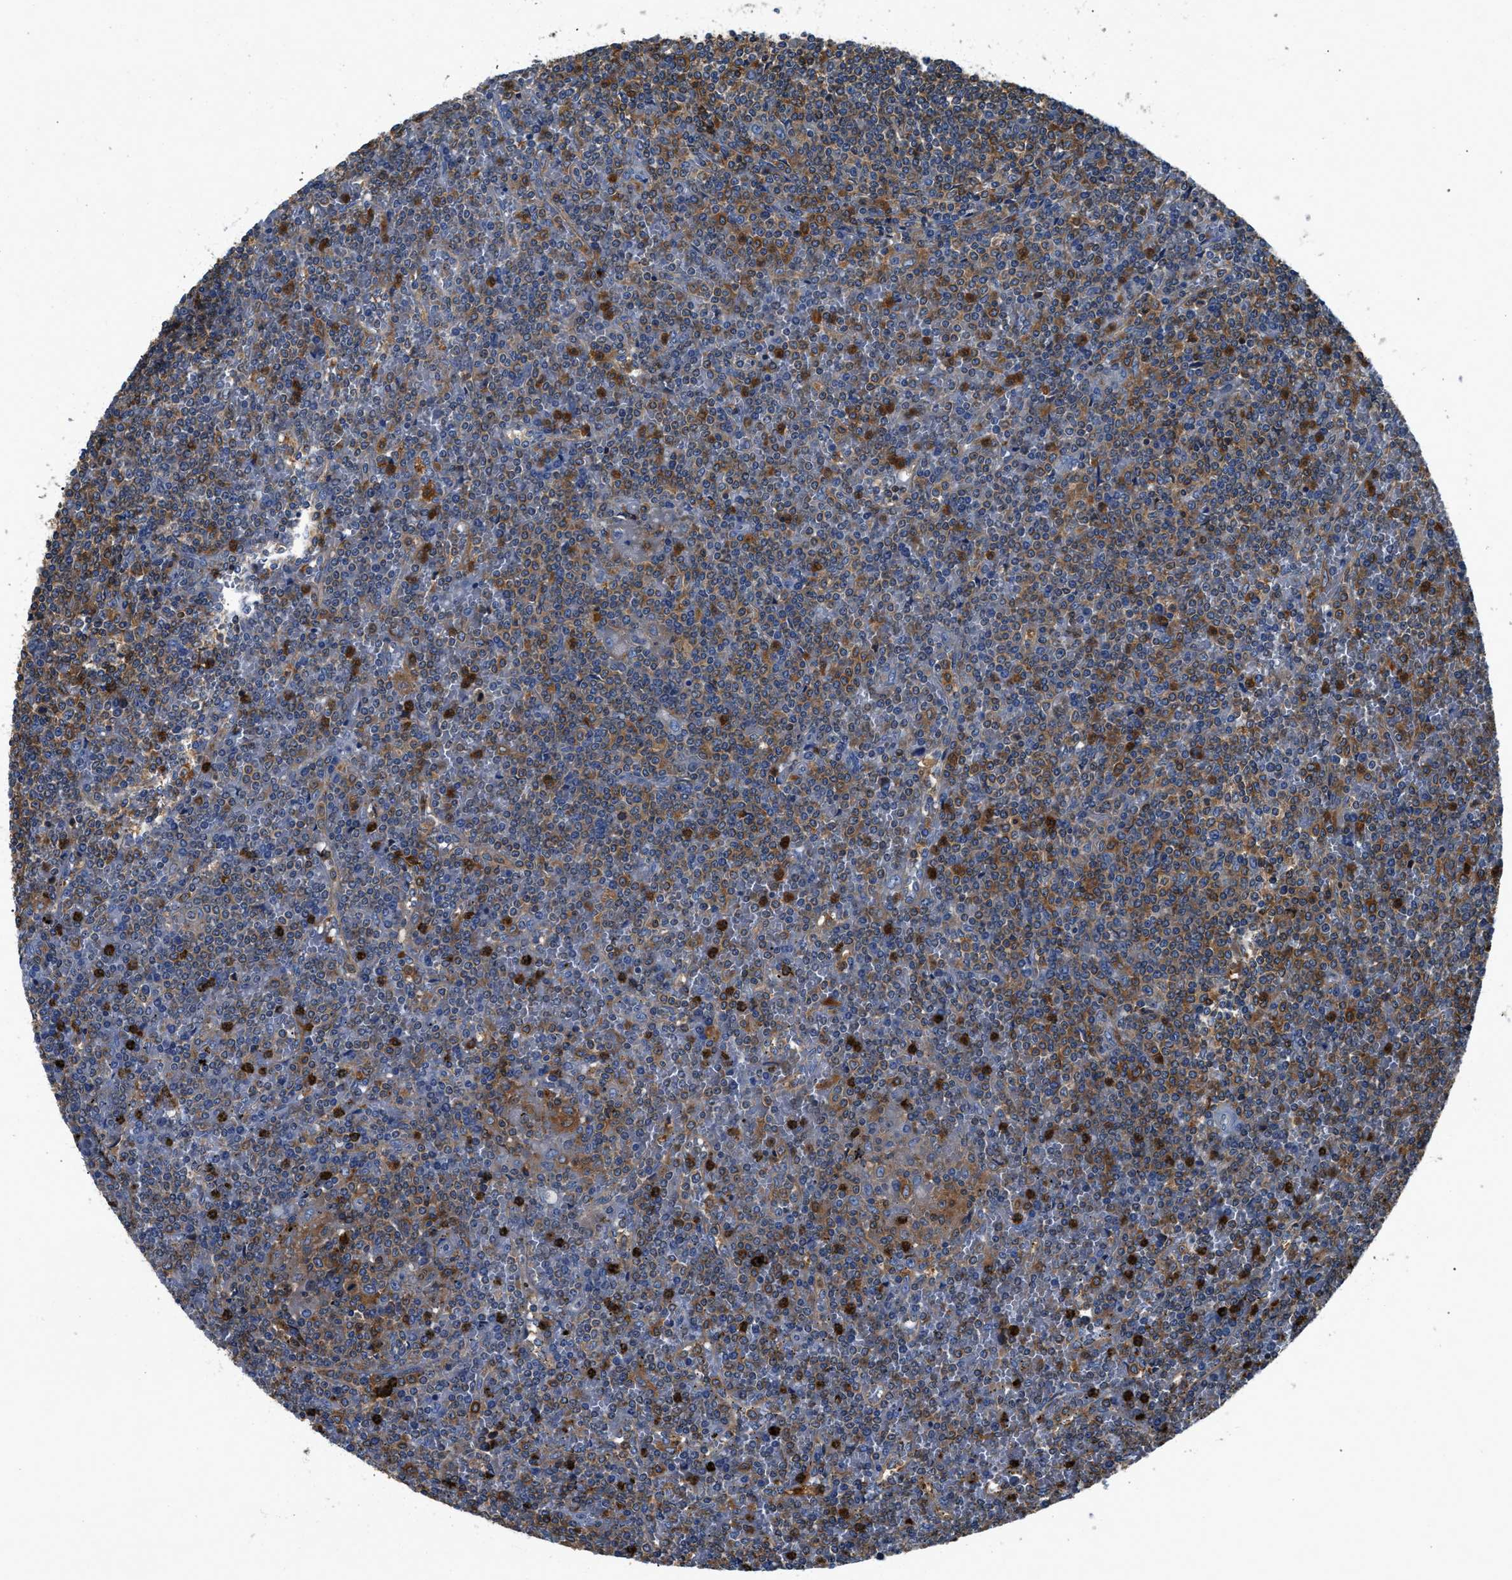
{"staining": {"intensity": "moderate", "quantity": "25%-75%", "location": "cytoplasmic/membranous"}, "tissue": "lymphoma", "cell_type": "Tumor cells", "image_type": "cancer", "snomed": [{"axis": "morphology", "description": "Malignant lymphoma, non-Hodgkin's type, Low grade"}, {"axis": "topography", "description": "Spleen"}], "caption": "Lymphoma was stained to show a protein in brown. There is medium levels of moderate cytoplasmic/membranous expression in approximately 25%-75% of tumor cells.", "gene": "PKM", "patient": {"sex": "female", "age": 19}}